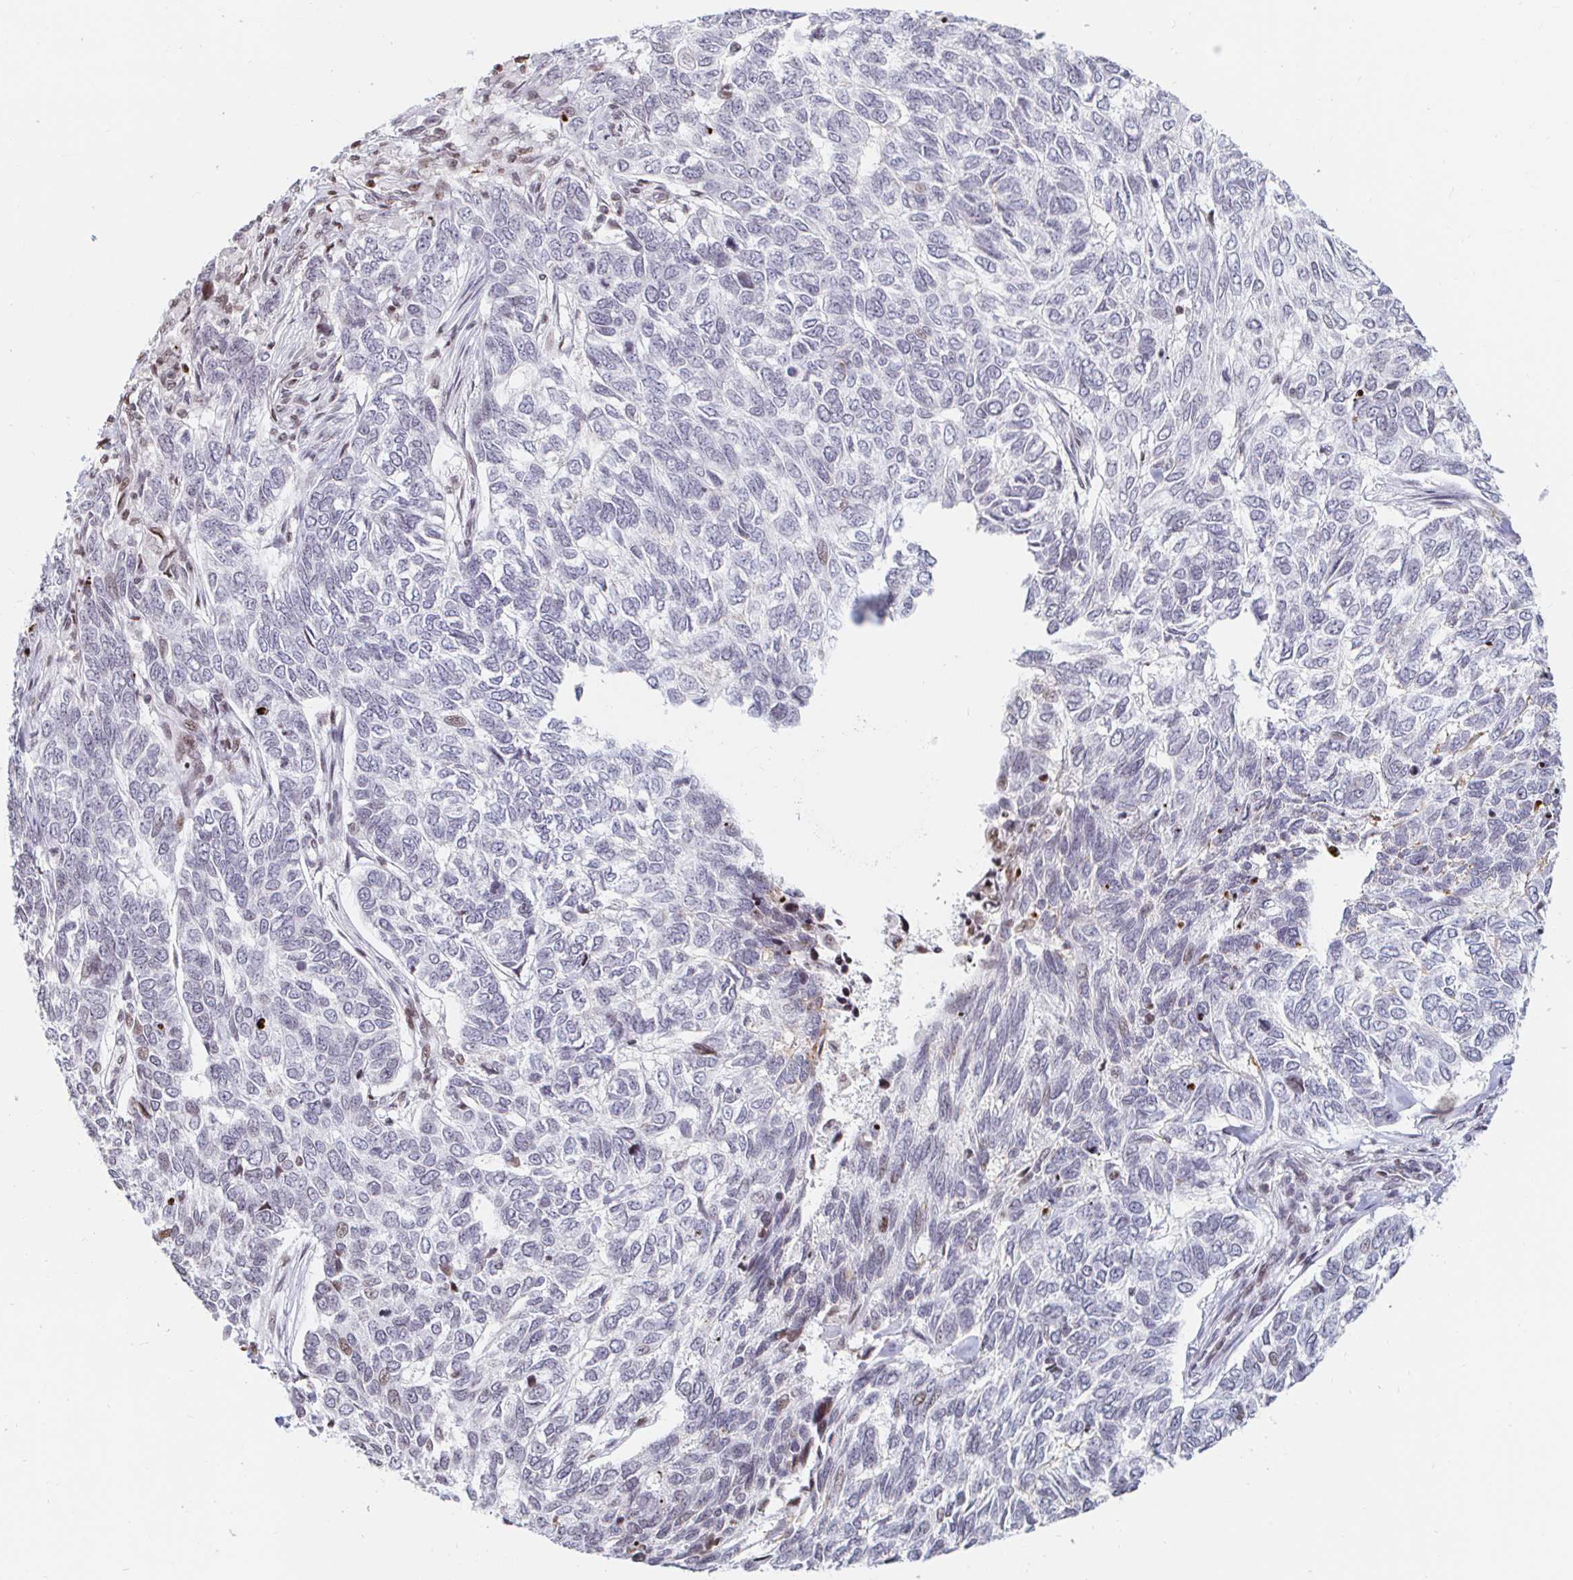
{"staining": {"intensity": "negative", "quantity": "none", "location": "none"}, "tissue": "skin cancer", "cell_type": "Tumor cells", "image_type": "cancer", "snomed": [{"axis": "morphology", "description": "Basal cell carcinoma"}, {"axis": "topography", "description": "Skin"}], "caption": "An IHC histopathology image of skin basal cell carcinoma is shown. There is no staining in tumor cells of skin basal cell carcinoma. Nuclei are stained in blue.", "gene": "HOXC10", "patient": {"sex": "female", "age": 65}}